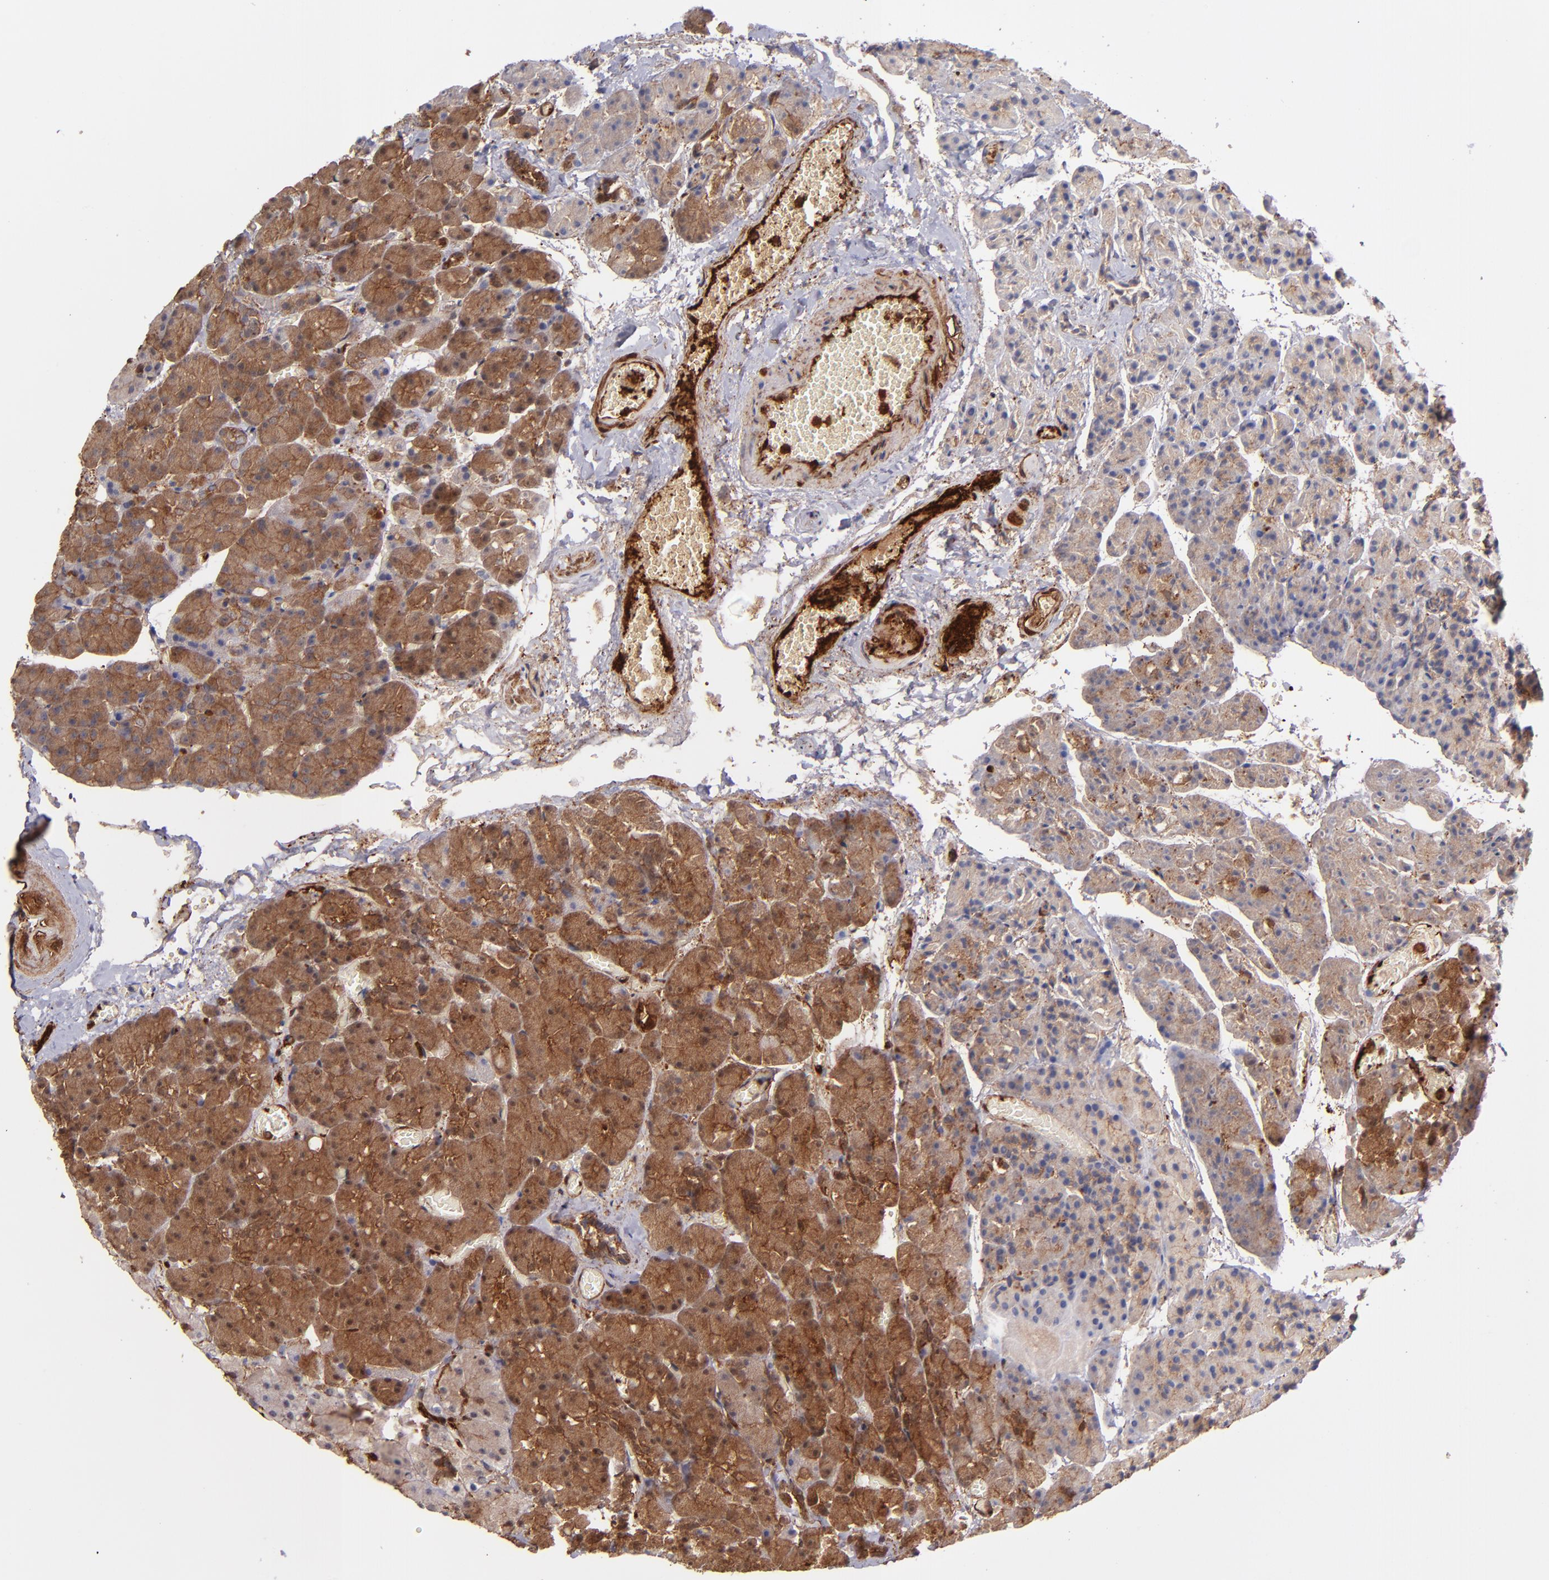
{"staining": {"intensity": "weak", "quantity": "25%-75%", "location": "cytoplasmic/membranous"}, "tissue": "carcinoid", "cell_type": "Tumor cells", "image_type": "cancer", "snomed": [{"axis": "morphology", "description": "Normal tissue, NOS"}, {"axis": "morphology", "description": "Carcinoid, malignant, NOS"}, {"axis": "topography", "description": "Pancreas"}], "caption": "Immunohistochemical staining of human carcinoid reveals weak cytoplasmic/membranous protein staining in about 25%-75% of tumor cells.", "gene": "VCL", "patient": {"sex": "female", "age": 35}}